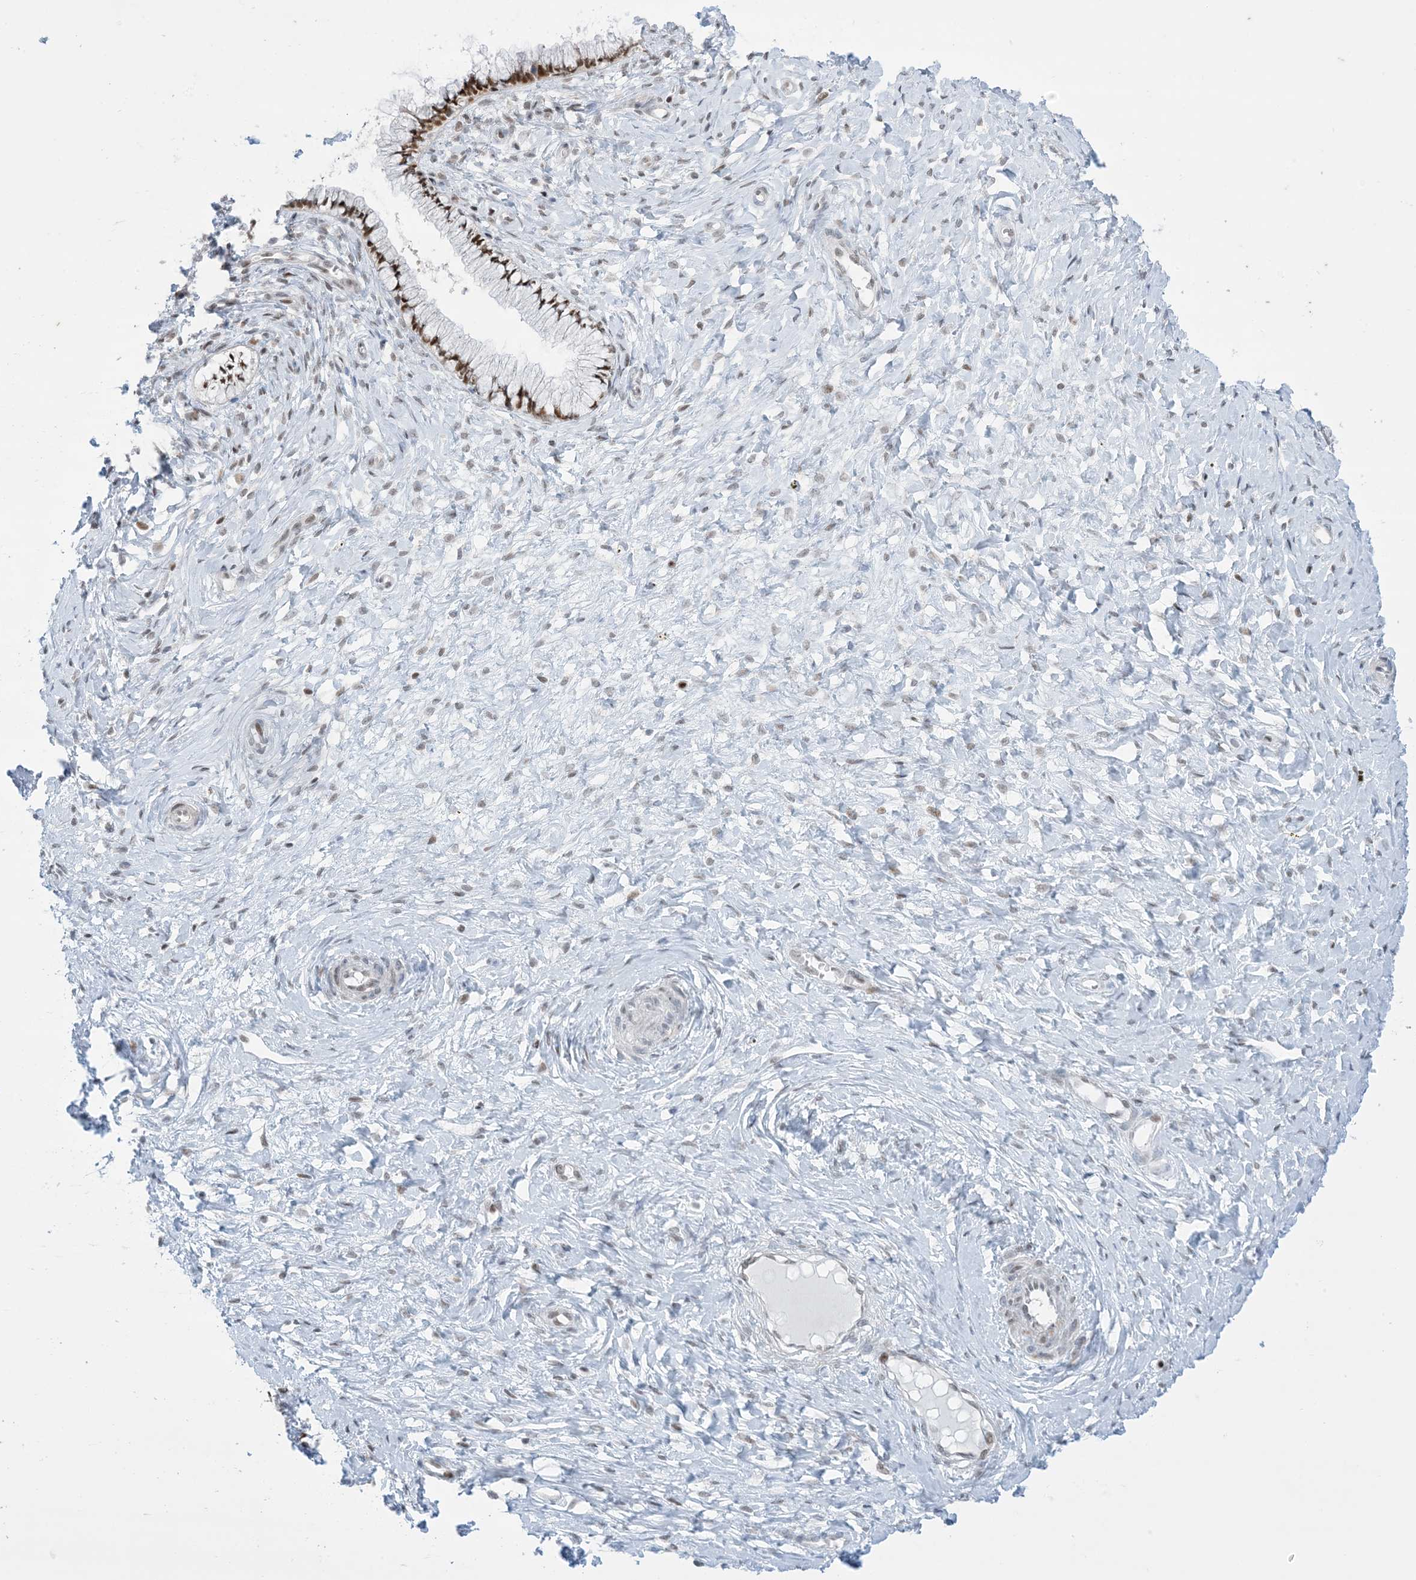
{"staining": {"intensity": "strong", "quantity": ">75%", "location": "nuclear"}, "tissue": "cervix", "cell_type": "Glandular cells", "image_type": "normal", "snomed": [{"axis": "morphology", "description": "Normal tissue, NOS"}, {"axis": "topography", "description": "Cervix"}], "caption": "Glandular cells exhibit high levels of strong nuclear expression in about >75% of cells in unremarkable human cervix. Using DAB (3,3'-diaminobenzidine) (brown) and hematoxylin (blue) stains, captured at high magnification using brightfield microscopy.", "gene": "TFPT", "patient": {"sex": "female", "age": 36}}